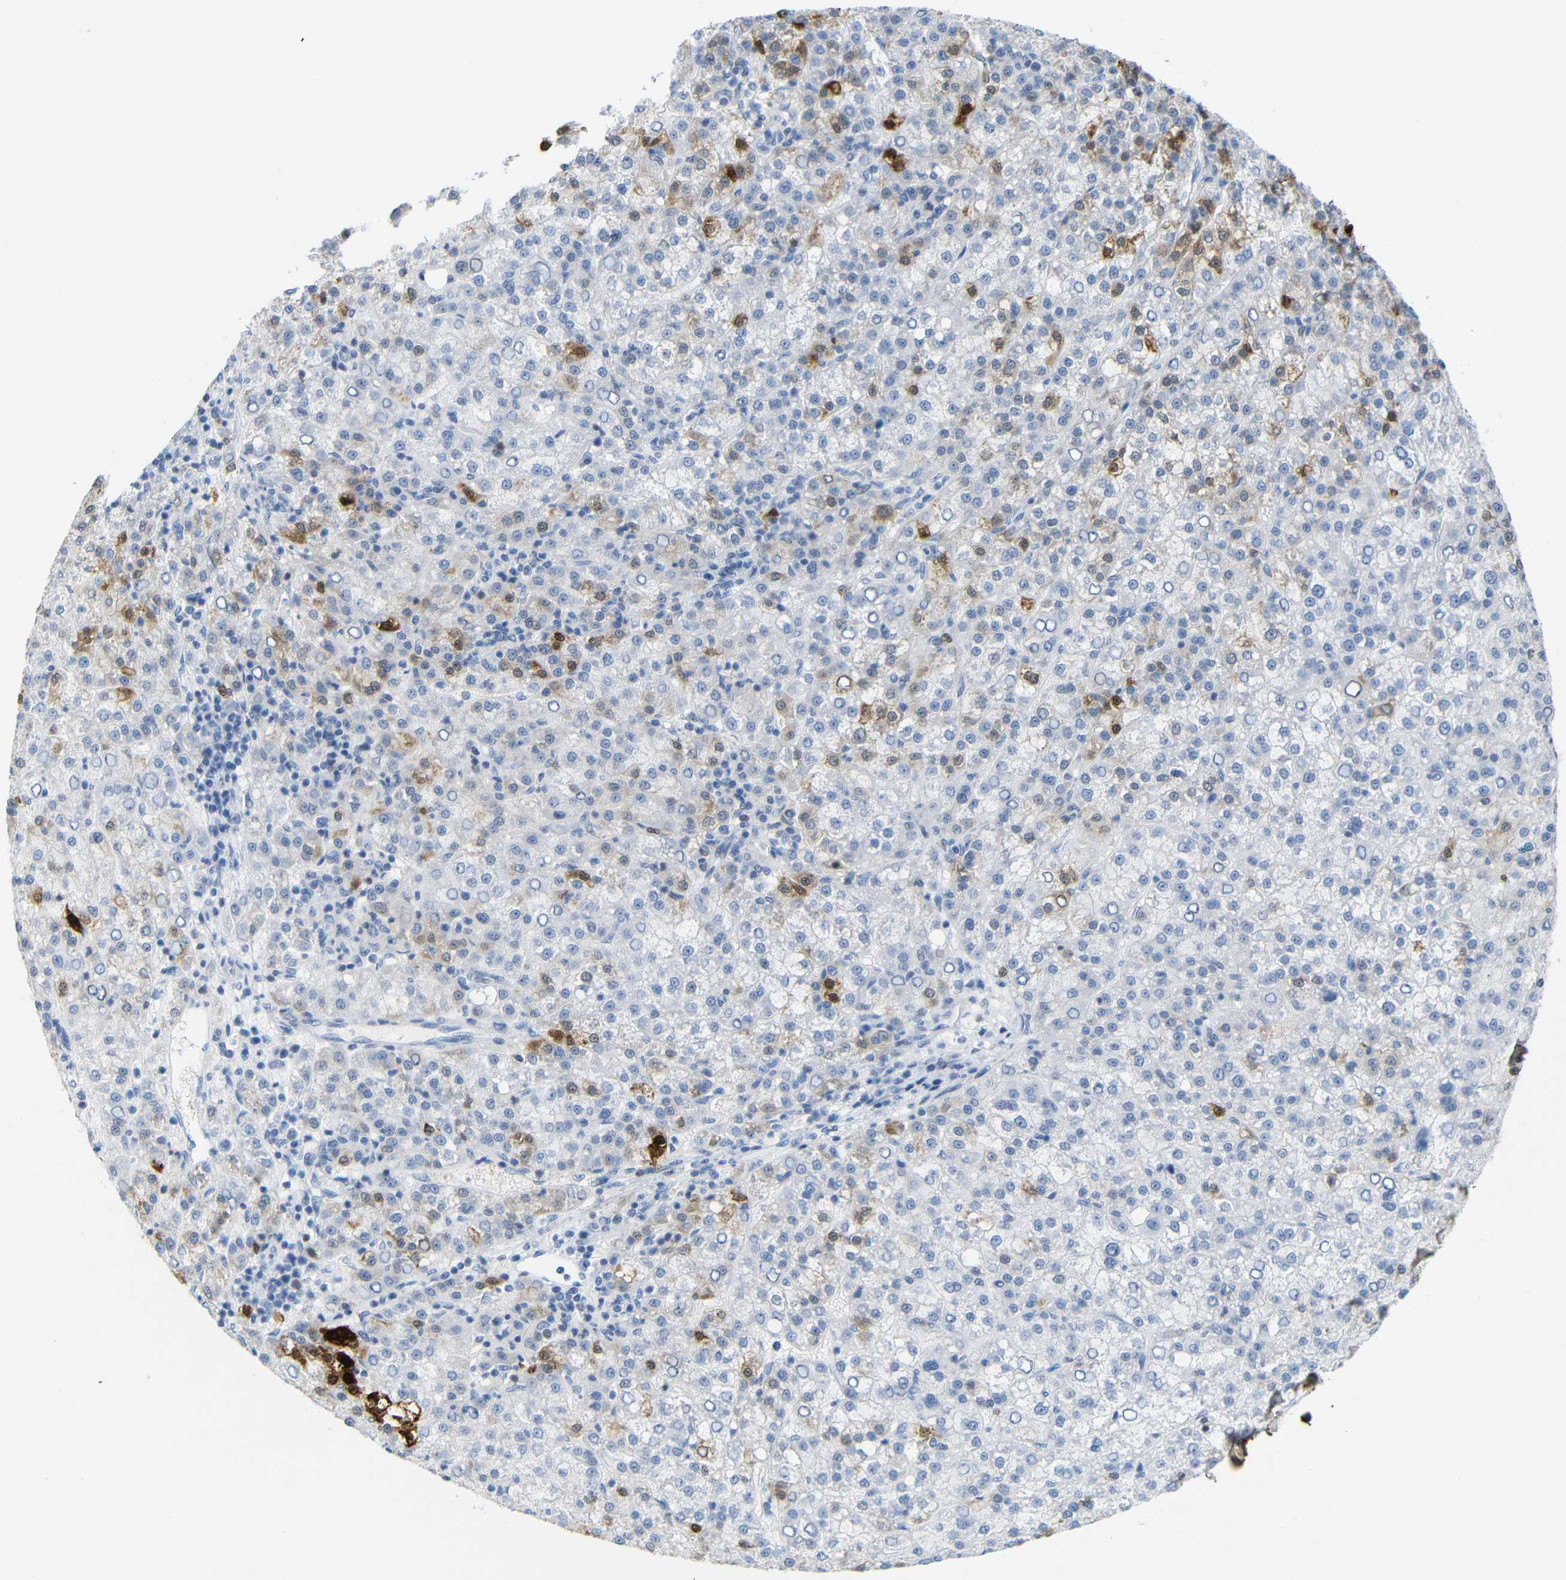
{"staining": {"intensity": "strong", "quantity": "<25%", "location": "cytoplasmic/membranous,nuclear"}, "tissue": "liver cancer", "cell_type": "Tumor cells", "image_type": "cancer", "snomed": [{"axis": "morphology", "description": "Carcinoma, Hepatocellular, NOS"}, {"axis": "topography", "description": "Liver"}], "caption": "The photomicrograph shows a brown stain indicating the presence of a protein in the cytoplasmic/membranous and nuclear of tumor cells in liver cancer (hepatocellular carcinoma). The staining was performed using DAB, with brown indicating positive protein expression. Nuclei are stained blue with hematoxylin.", "gene": "MT1A", "patient": {"sex": "female", "age": 58}}